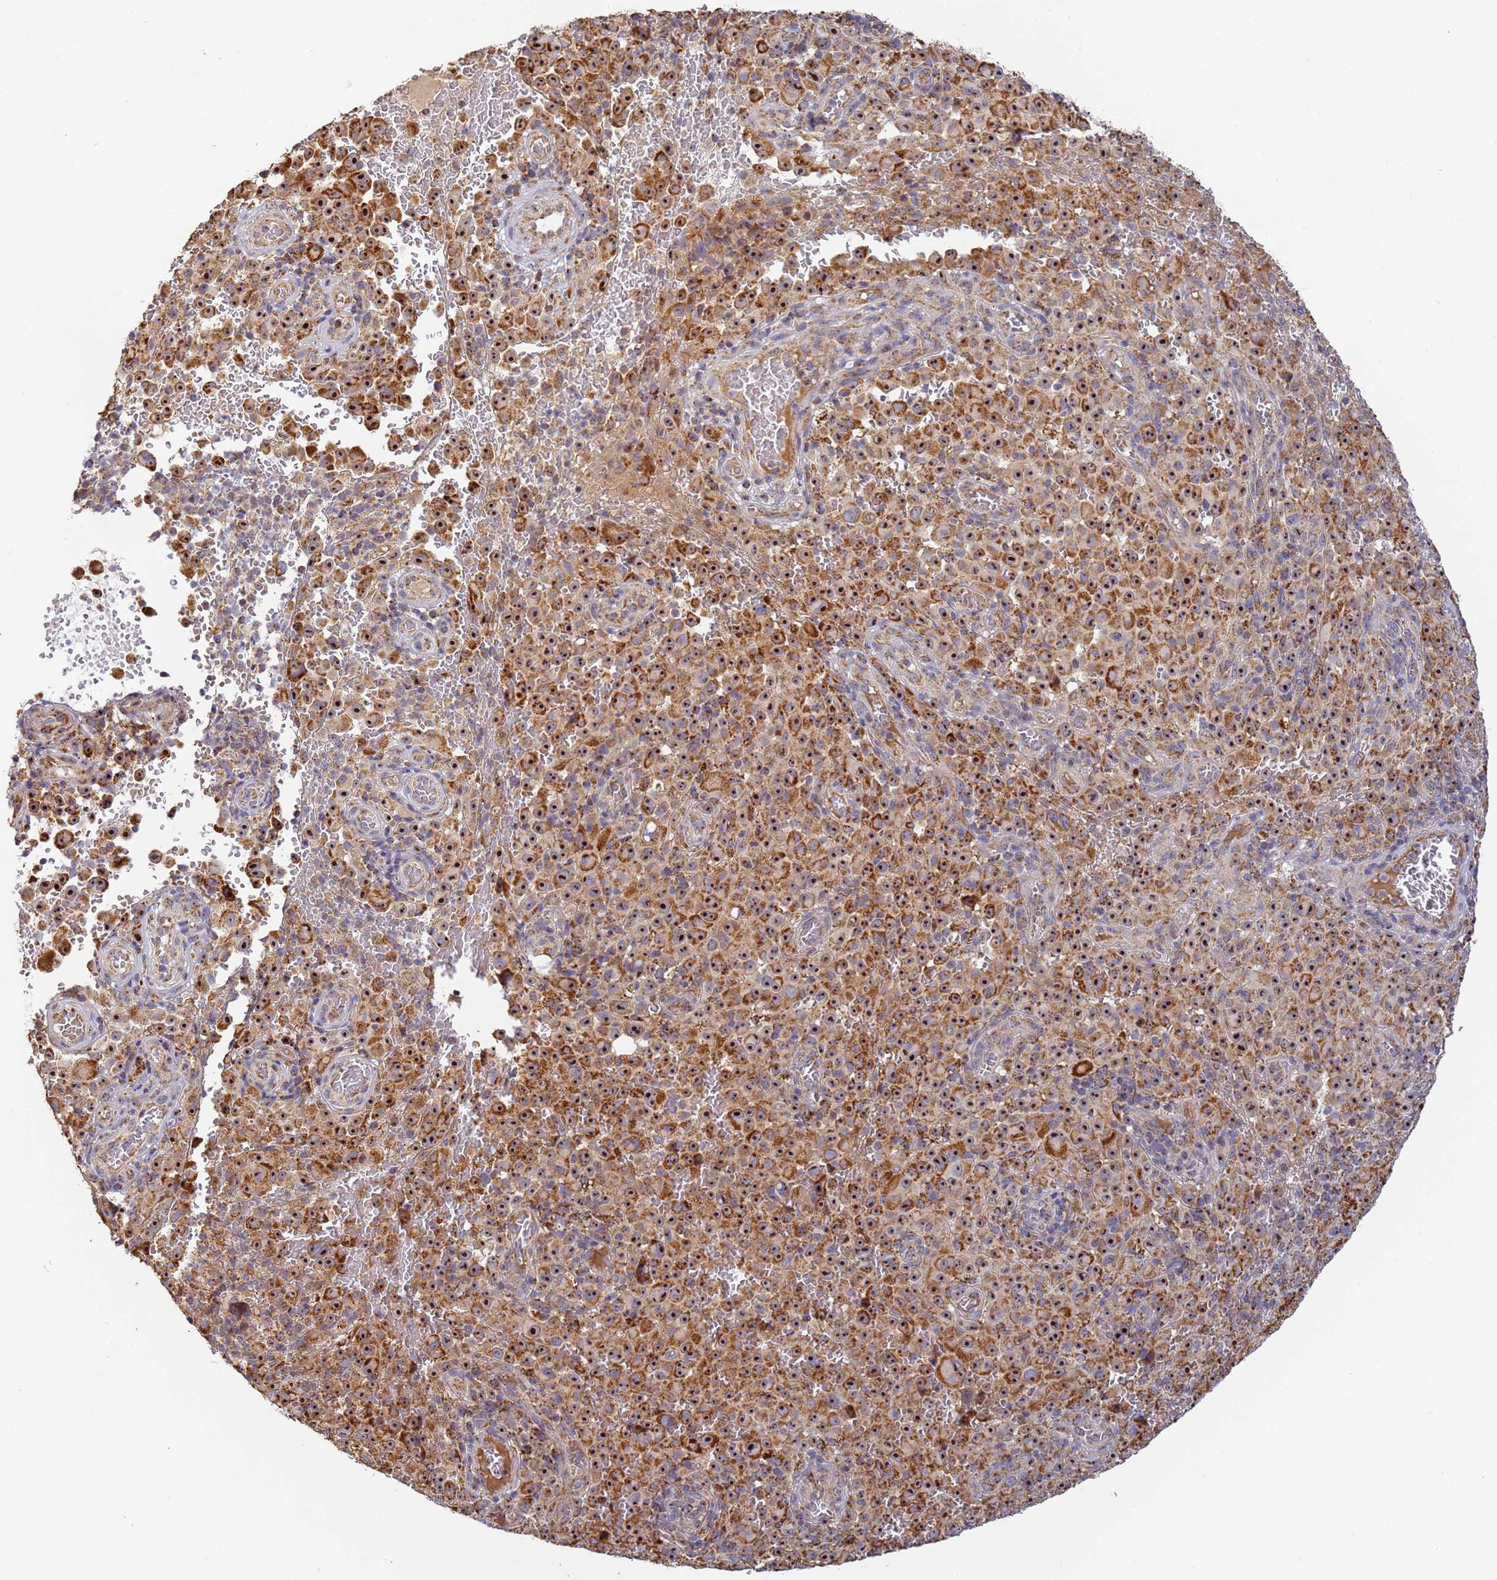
{"staining": {"intensity": "strong", "quantity": ">75%", "location": "cytoplasmic/membranous,nuclear"}, "tissue": "melanoma", "cell_type": "Tumor cells", "image_type": "cancer", "snomed": [{"axis": "morphology", "description": "Malignant melanoma, NOS"}, {"axis": "topography", "description": "Skin"}], "caption": "The immunohistochemical stain shows strong cytoplasmic/membranous and nuclear staining in tumor cells of melanoma tissue.", "gene": "FRG2C", "patient": {"sex": "female", "age": 82}}